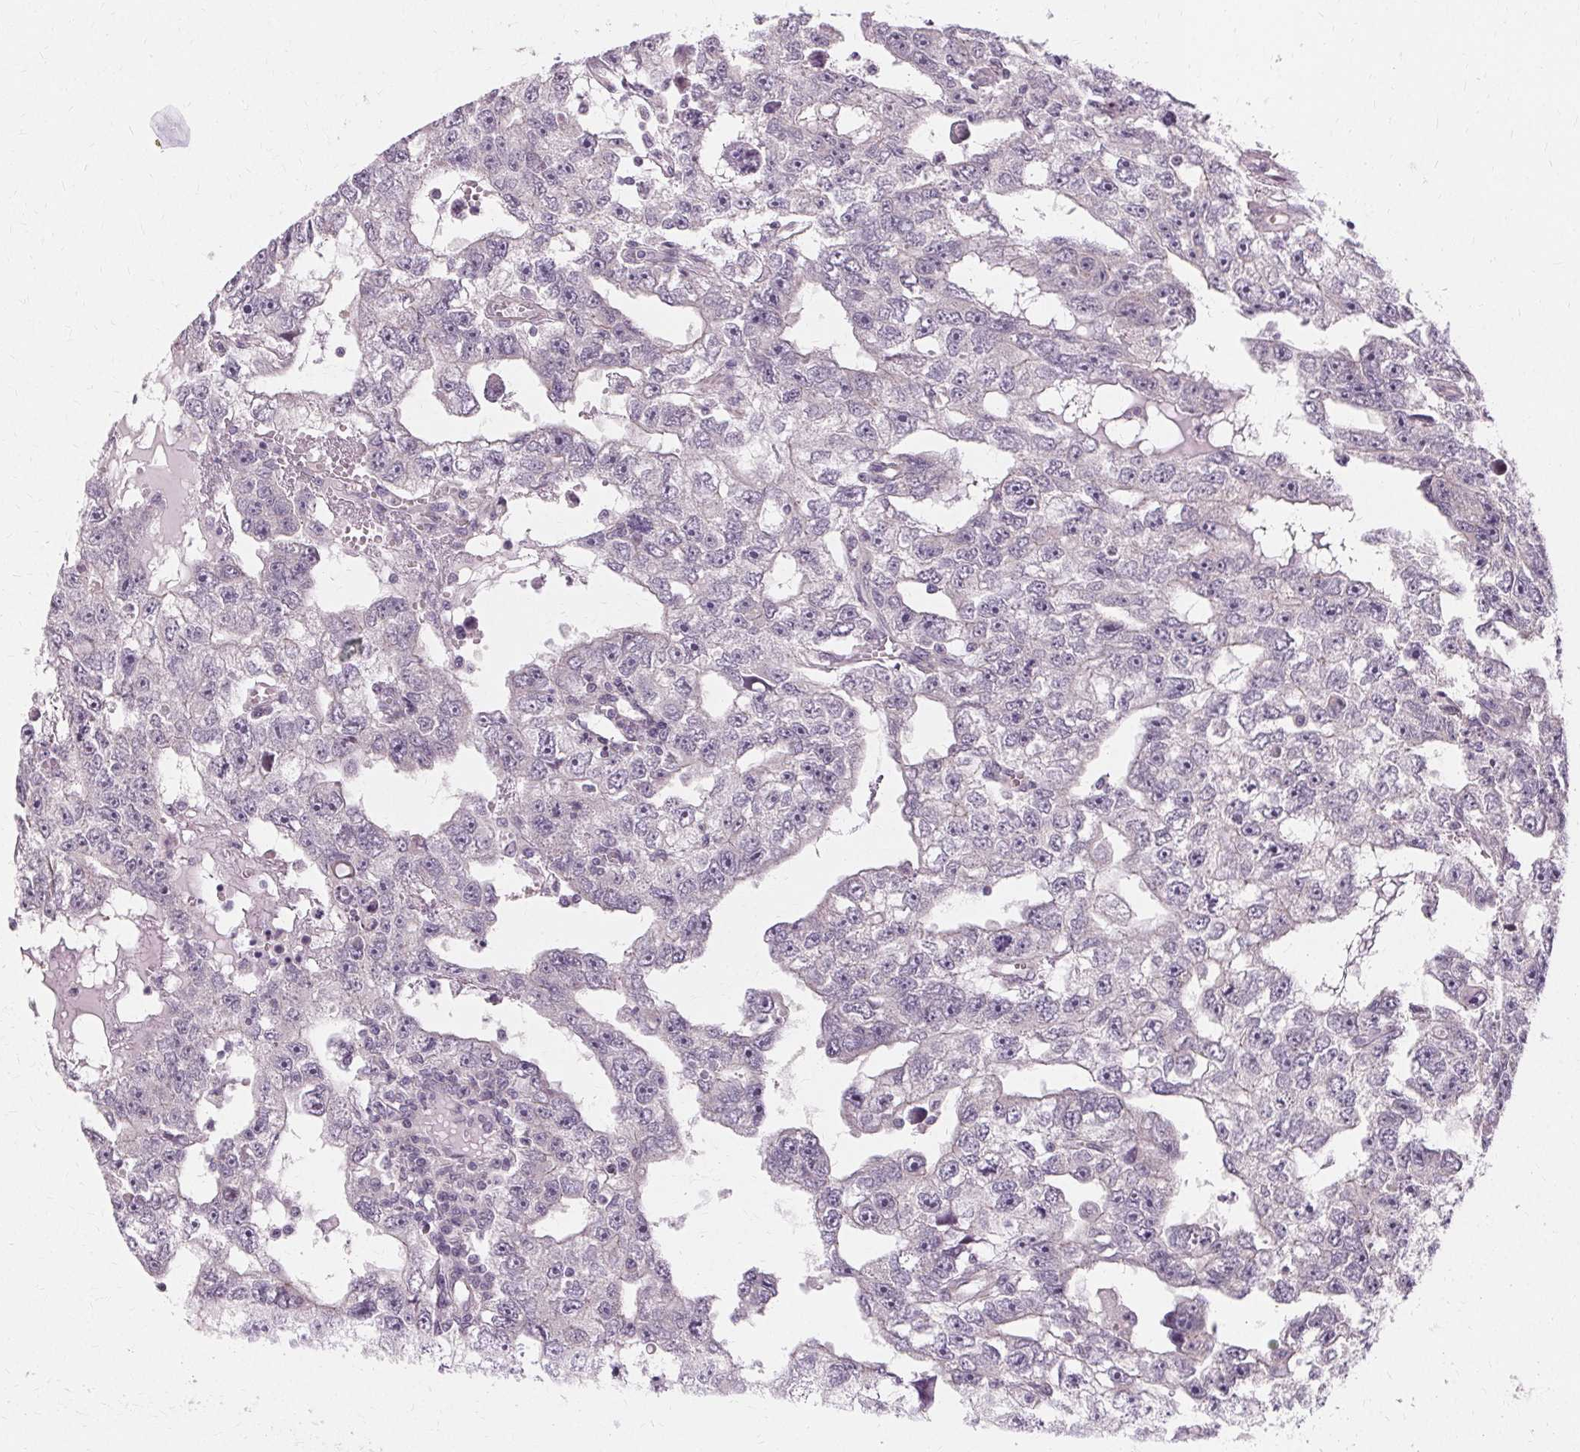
{"staining": {"intensity": "negative", "quantity": "none", "location": "none"}, "tissue": "testis cancer", "cell_type": "Tumor cells", "image_type": "cancer", "snomed": [{"axis": "morphology", "description": "Carcinoma, Embryonal, NOS"}, {"axis": "topography", "description": "Testis"}], "caption": "Tumor cells show no significant positivity in testis cancer.", "gene": "USP8", "patient": {"sex": "male", "age": 20}}